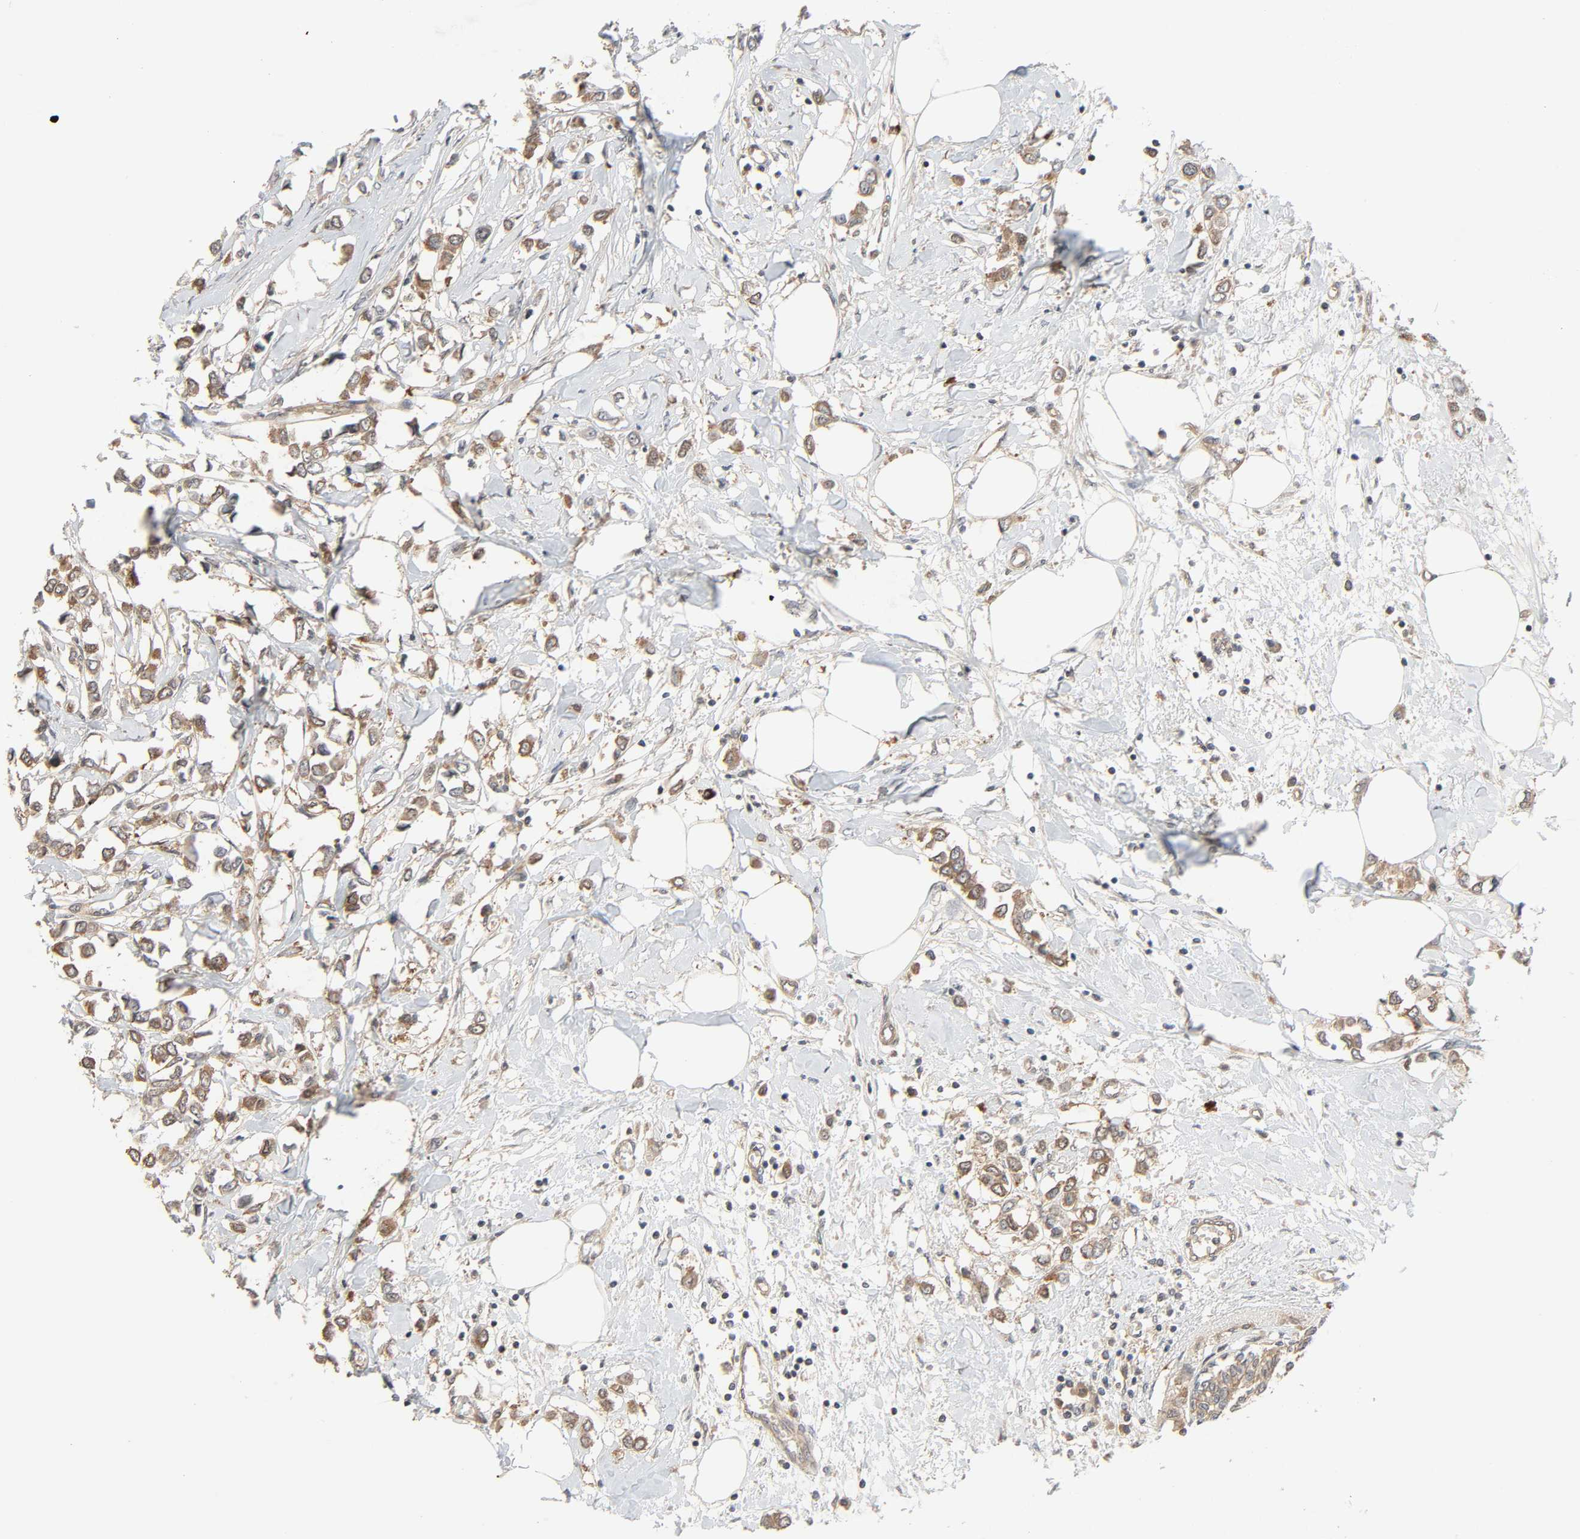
{"staining": {"intensity": "moderate", "quantity": ">75%", "location": "cytoplasmic/membranous"}, "tissue": "breast cancer", "cell_type": "Tumor cells", "image_type": "cancer", "snomed": [{"axis": "morphology", "description": "Lobular carcinoma"}, {"axis": "topography", "description": "Breast"}], "caption": "Breast cancer (lobular carcinoma) stained with DAB (3,3'-diaminobenzidine) IHC displays medium levels of moderate cytoplasmic/membranous expression in approximately >75% of tumor cells.", "gene": "PPP2R1B", "patient": {"sex": "female", "age": 51}}